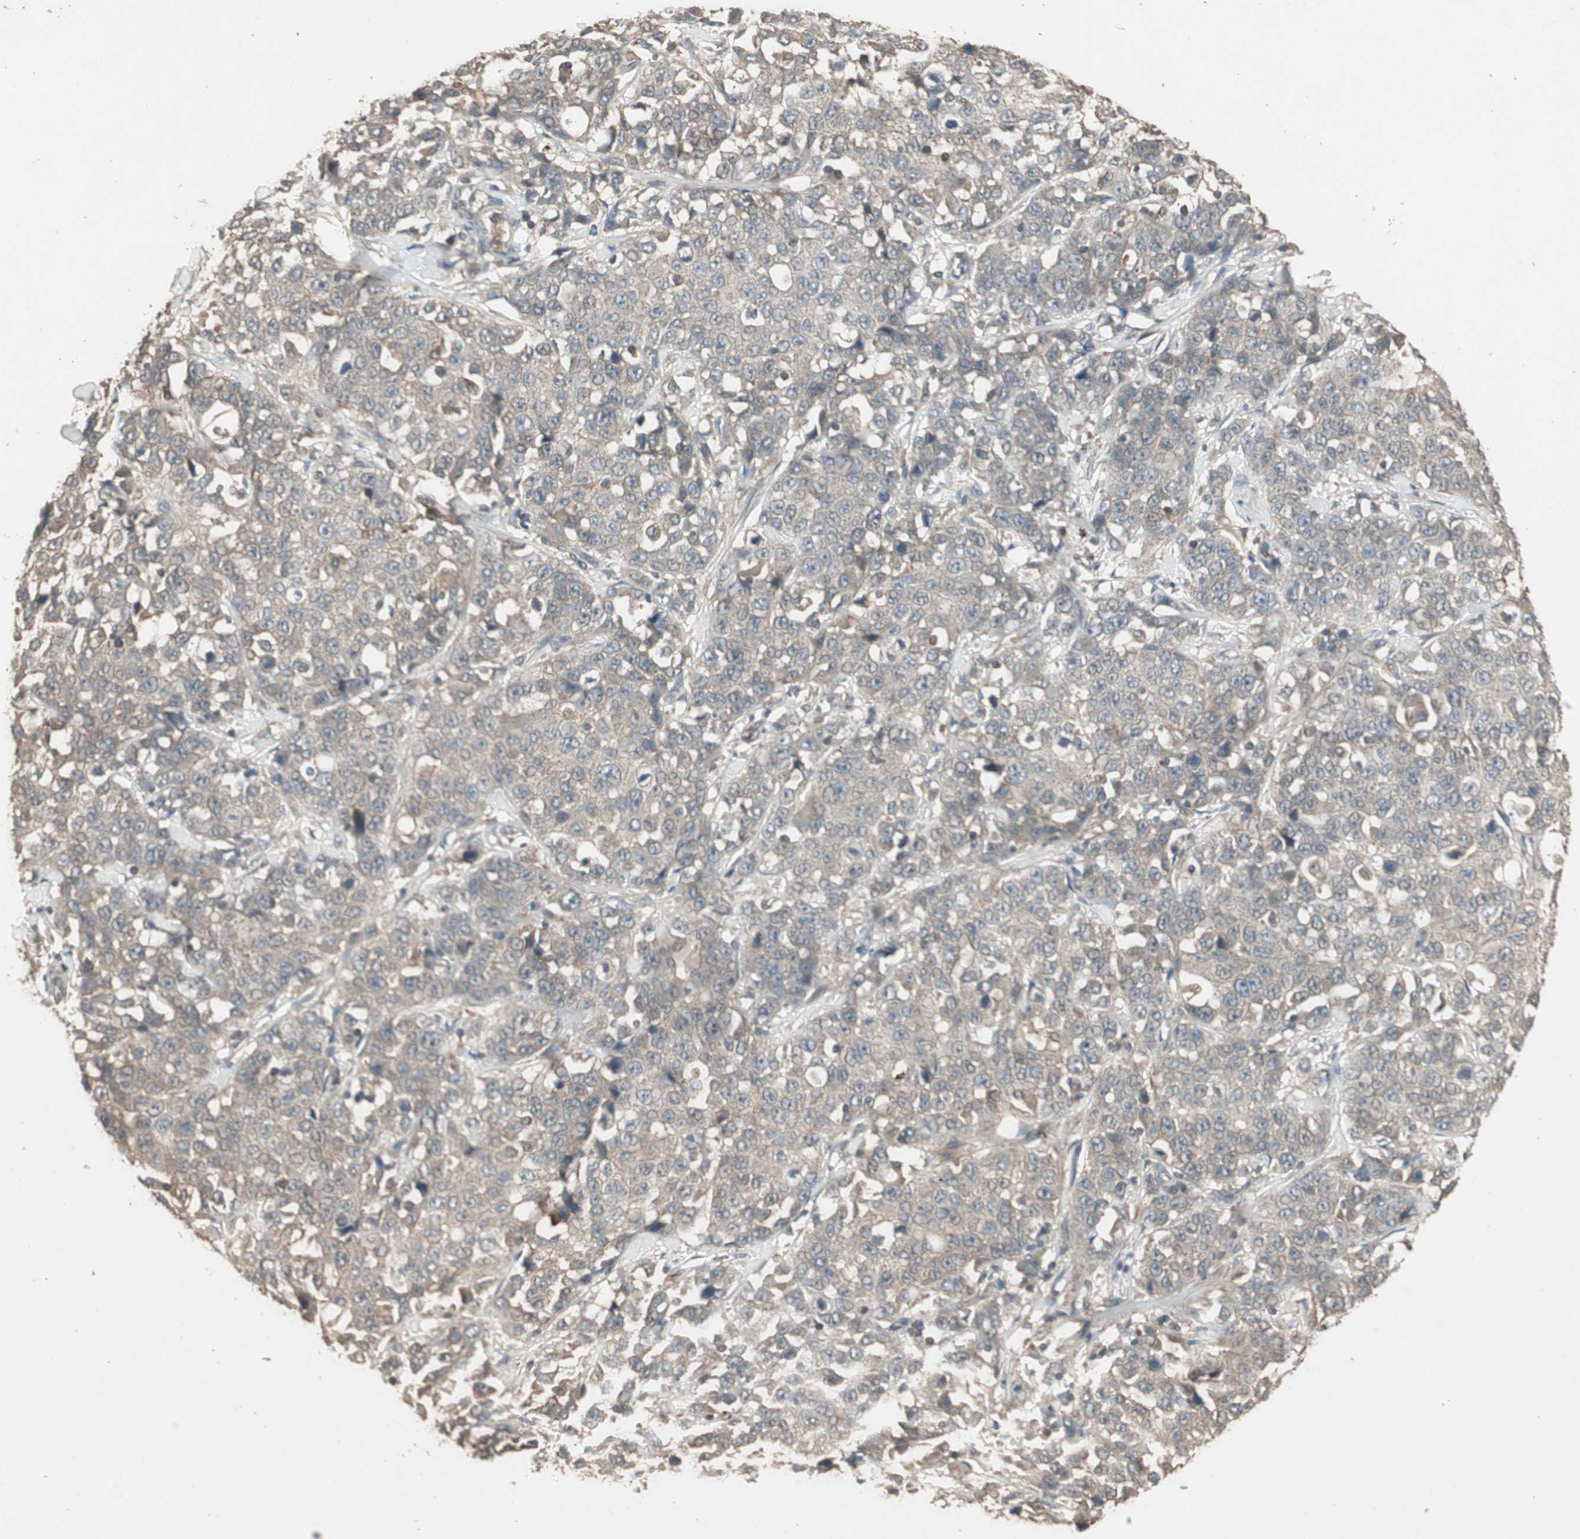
{"staining": {"intensity": "weak", "quantity": ">75%", "location": "cytoplasmic/membranous"}, "tissue": "stomach cancer", "cell_type": "Tumor cells", "image_type": "cancer", "snomed": [{"axis": "morphology", "description": "Normal tissue, NOS"}, {"axis": "morphology", "description": "Adenocarcinoma, NOS"}, {"axis": "topography", "description": "Stomach"}], "caption": "Protein analysis of stomach cancer tissue reveals weak cytoplasmic/membranous staining in approximately >75% of tumor cells. The protein of interest is stained brown, and the nuclei are stained in blue (DAB IHC with brightfield microscopy, high magnification).", "gene": "UBAC1", "patient": {"sex": "male", "age": 48}}